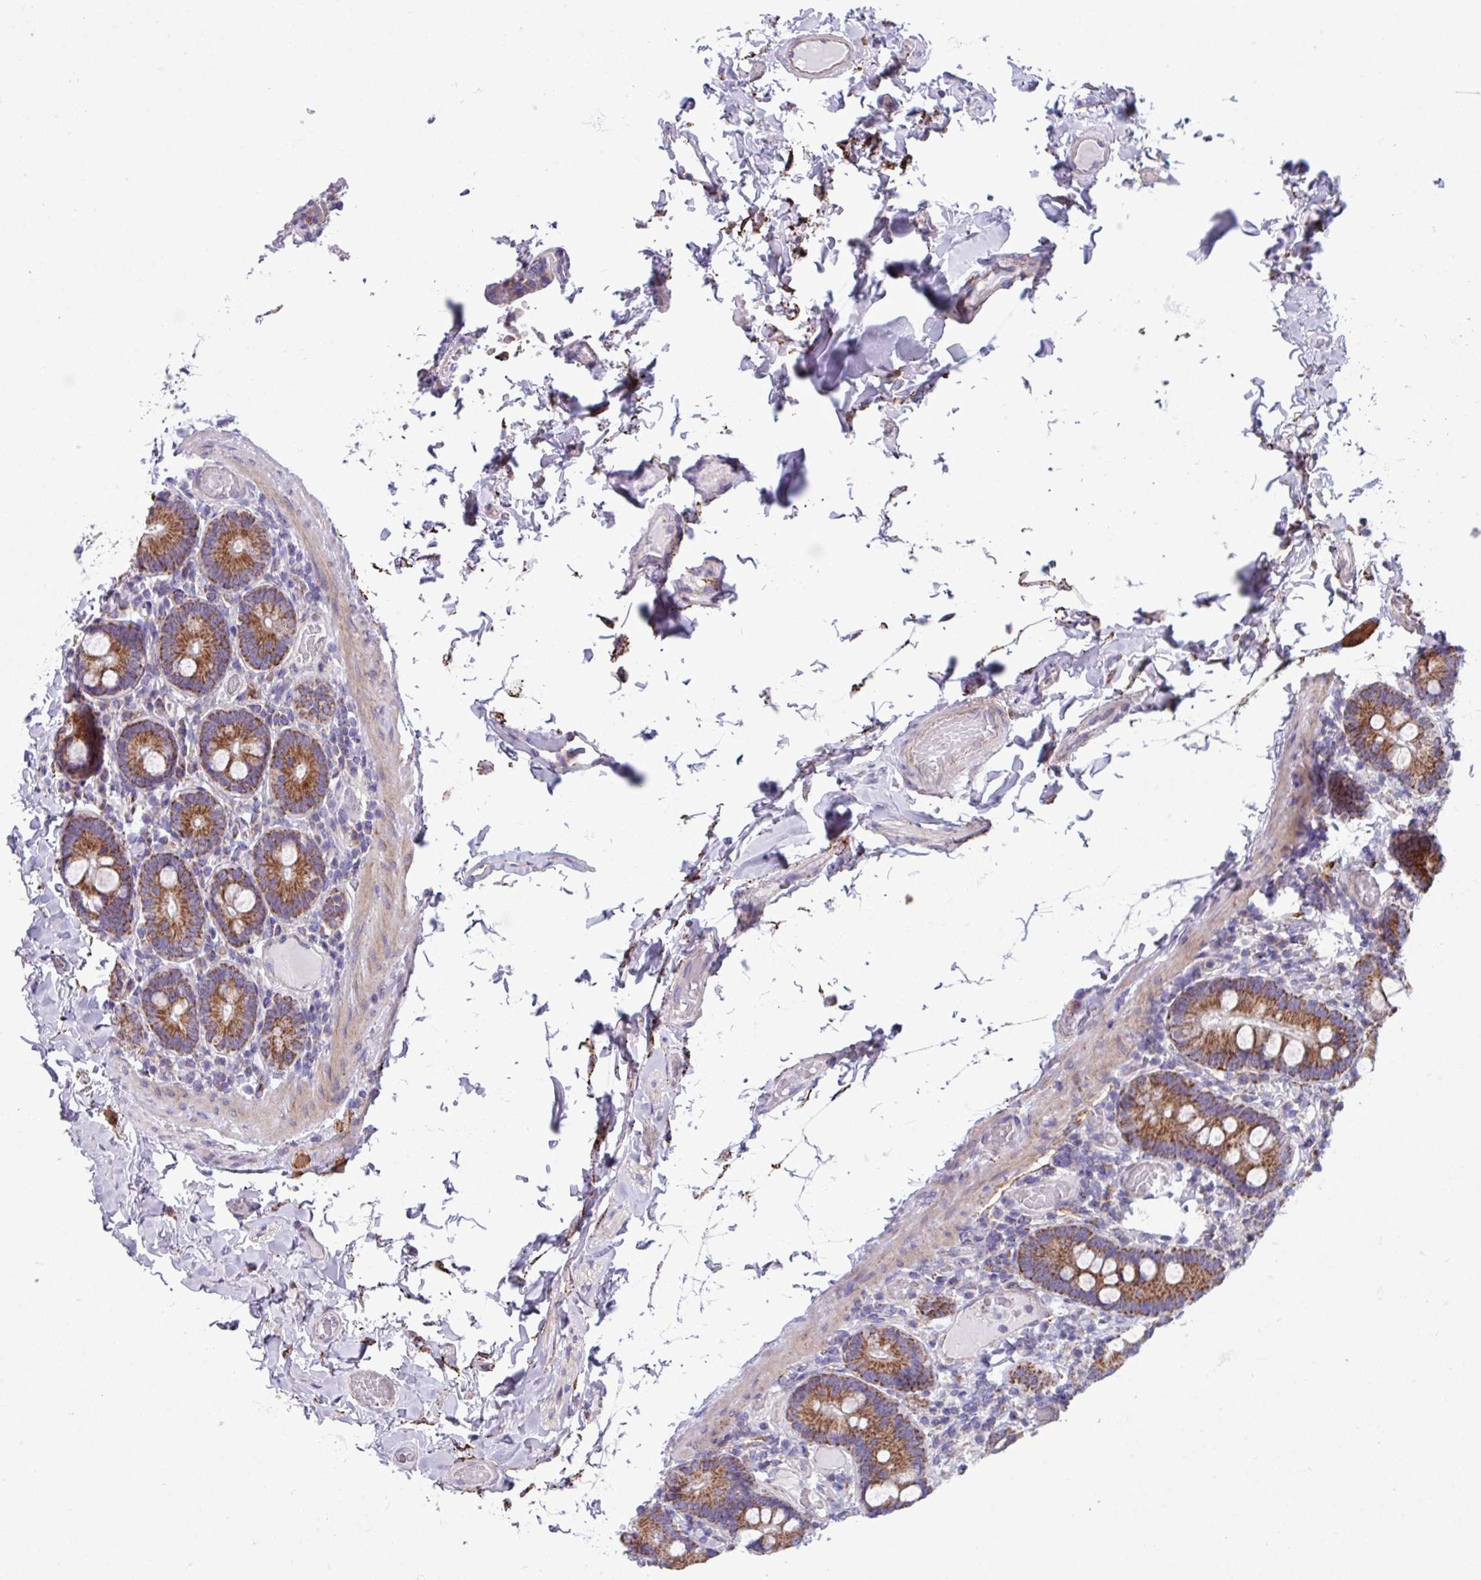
{"staining": {"intensity": "moderate", "quantity": ">75%", "location": "cytoplasmic/membranous"}, "tissue": "duodenum", "cell_type": "Glandular cells", "image_type": "normal", "snomed": [{"axis": "morphology", "description": "Normal tissue, NOS"}, {"axis": "topography", "description": "Duodenum"}], "caption": "Normal duodenum demonstrates moderate cytoplasmic/membranous positivity in approximately >75% of glandular cells (brown staining indicates protein expression, while blue staining denotes nuclei)..", "gene": "OTULIN", "patient": {"sex": "male", "age": 55}}